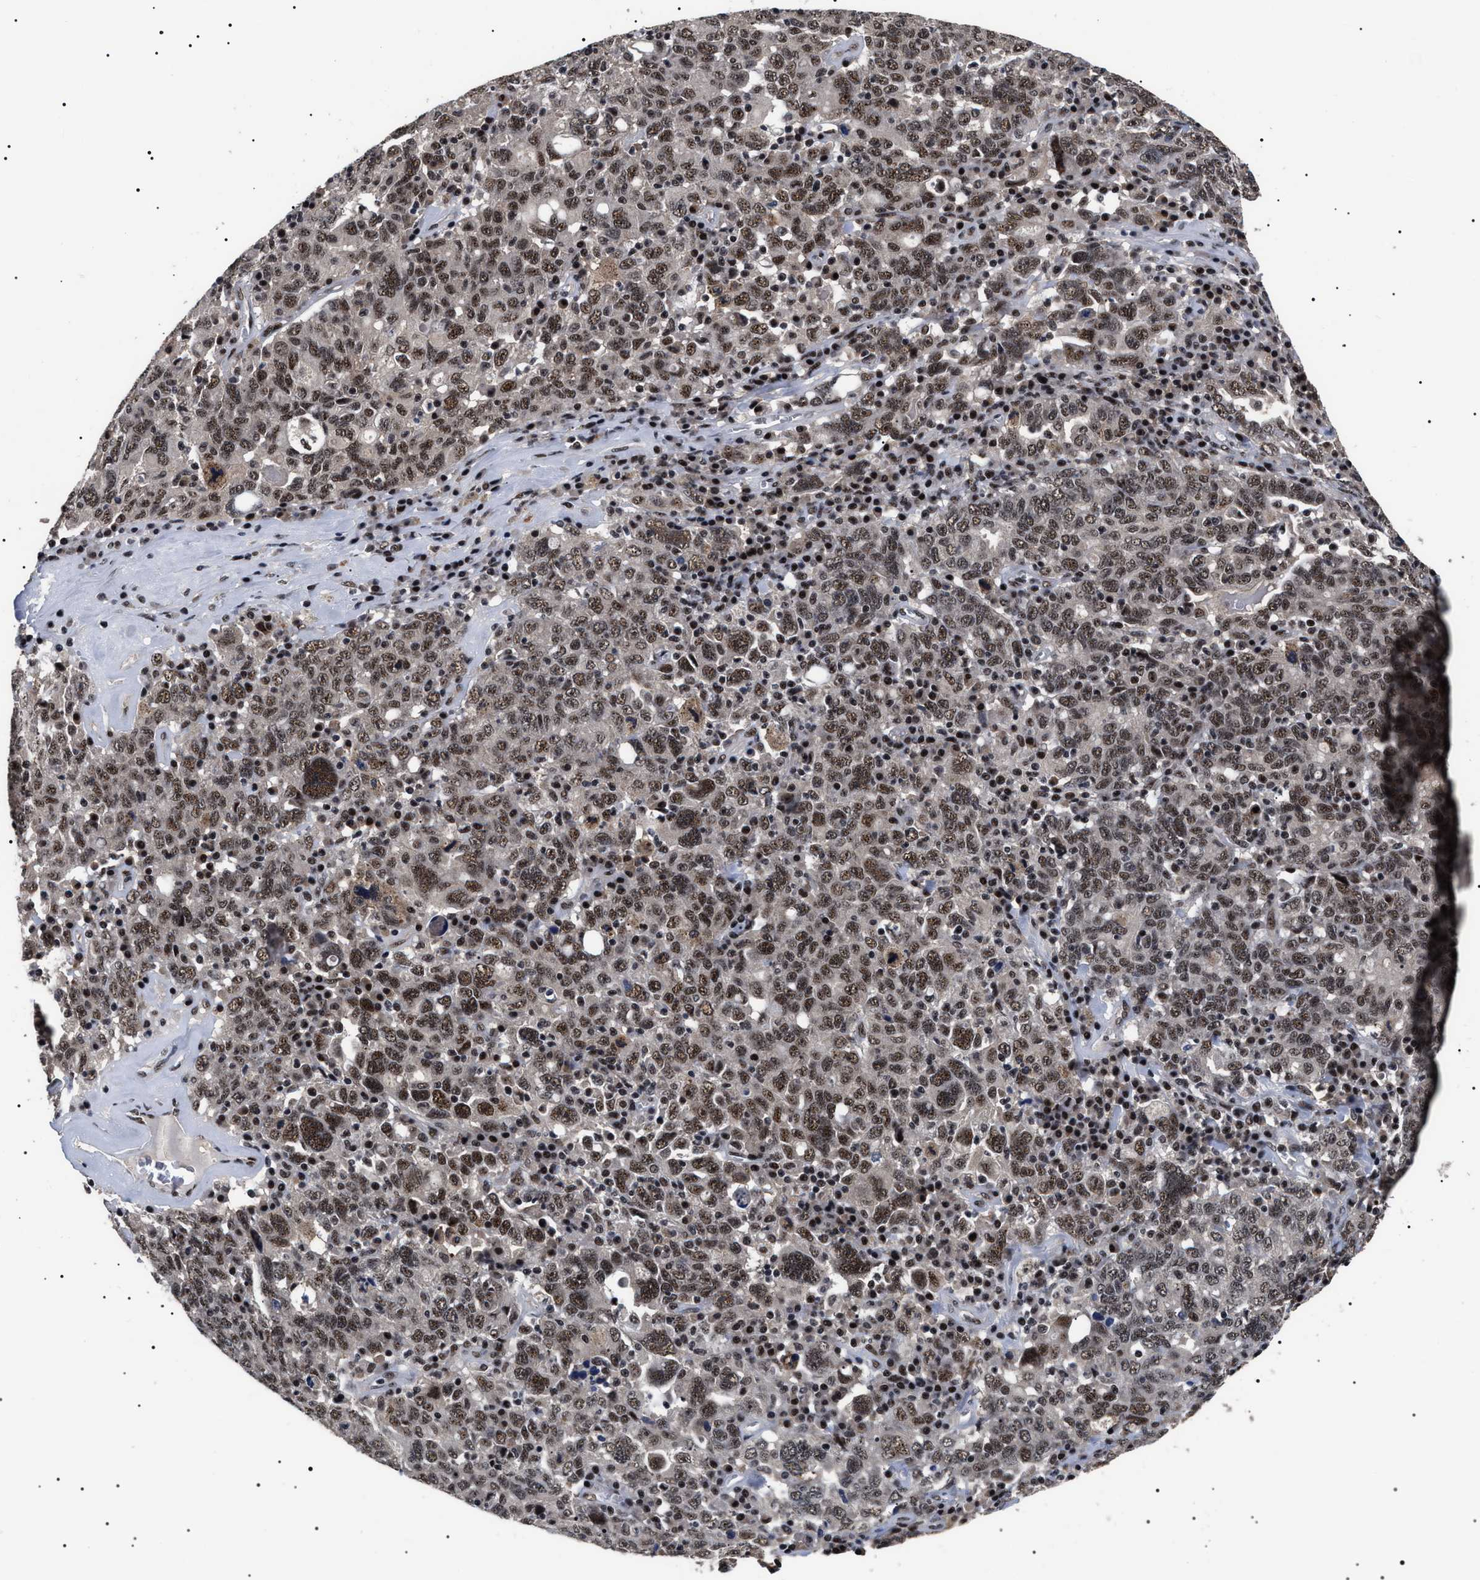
{"staining": {"intensity": "moderate", "quantity": ">75%", "location": "nuclear"}, "tissue": "ovarian cancer", "cell_type": "Tumor cells", "image_type": "cancer", "snomed": [{"axis": "morphology", "description": "Carcinoma, endometroid"}, {"axis": "topography", "description": "Ovary"}], "caption": "Immunohistochemistry of human ovarian endometroid carcinoma displays medium levels of moderate nuclear staining in about >75% of tumor cells. (DAB IHC, brown staining for protein, blue staining for nuclei).", "gene": "CAAP1", "patient": {"sex": "female", "age": 62}}